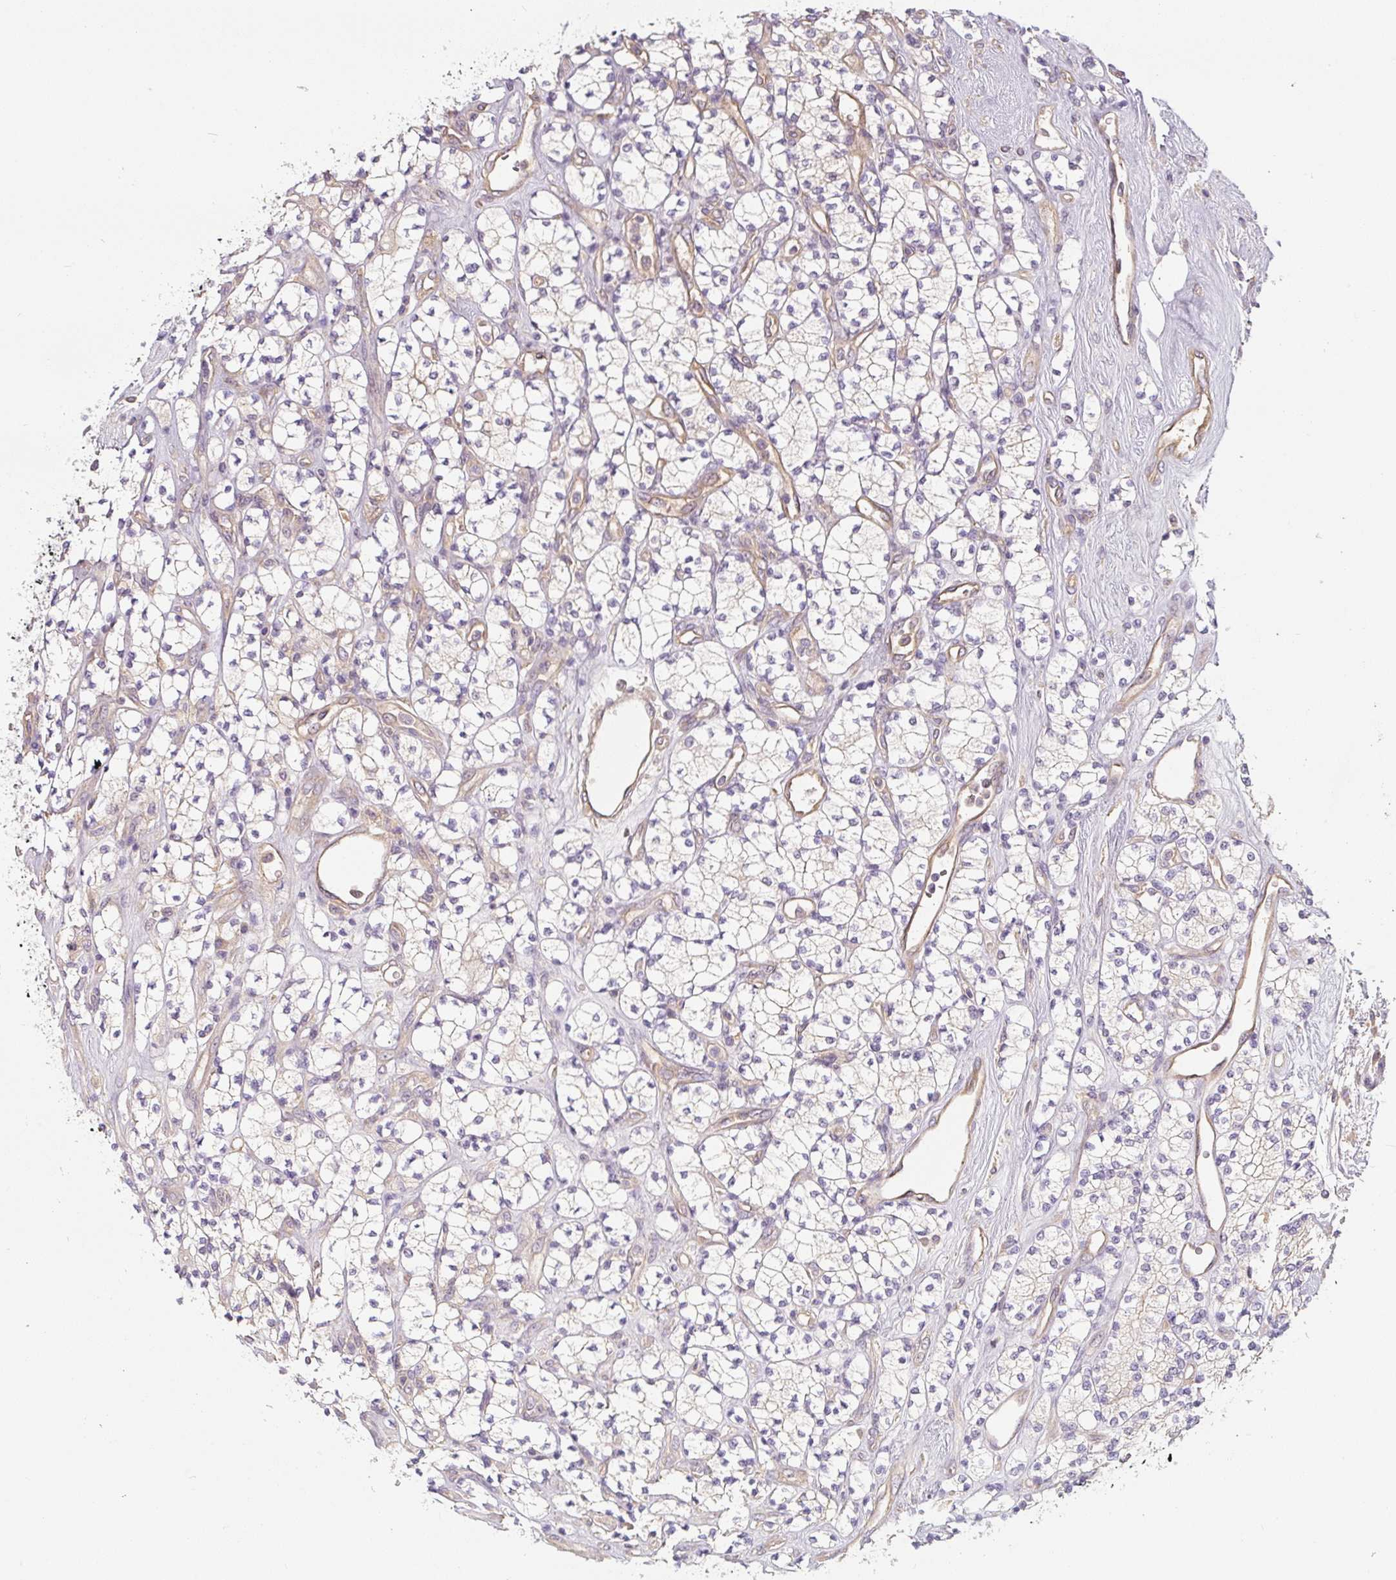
{"staining": {"intensity": "negative", "quantity": "none", "location": "none"}, "tissue": "renal cancer", "cell_type": "Tumor cells", "image_type": "cancer", "snomed": [{"axis": "morphology", "description": "Adenocarcinoma, NOS"}, {"axis": "topography", "description": "Kidney"}], "caption": "Tumor cells show no significant protein staining in renal adenocarcinoma. Brightfield microscopy of immunohistochemistry (IHC) stained with DAB (brown) and hematoxylin (blue), captured at high magnification.", "gene": "PWWP3B", "patient": {"sex": "male", "age": 77}}